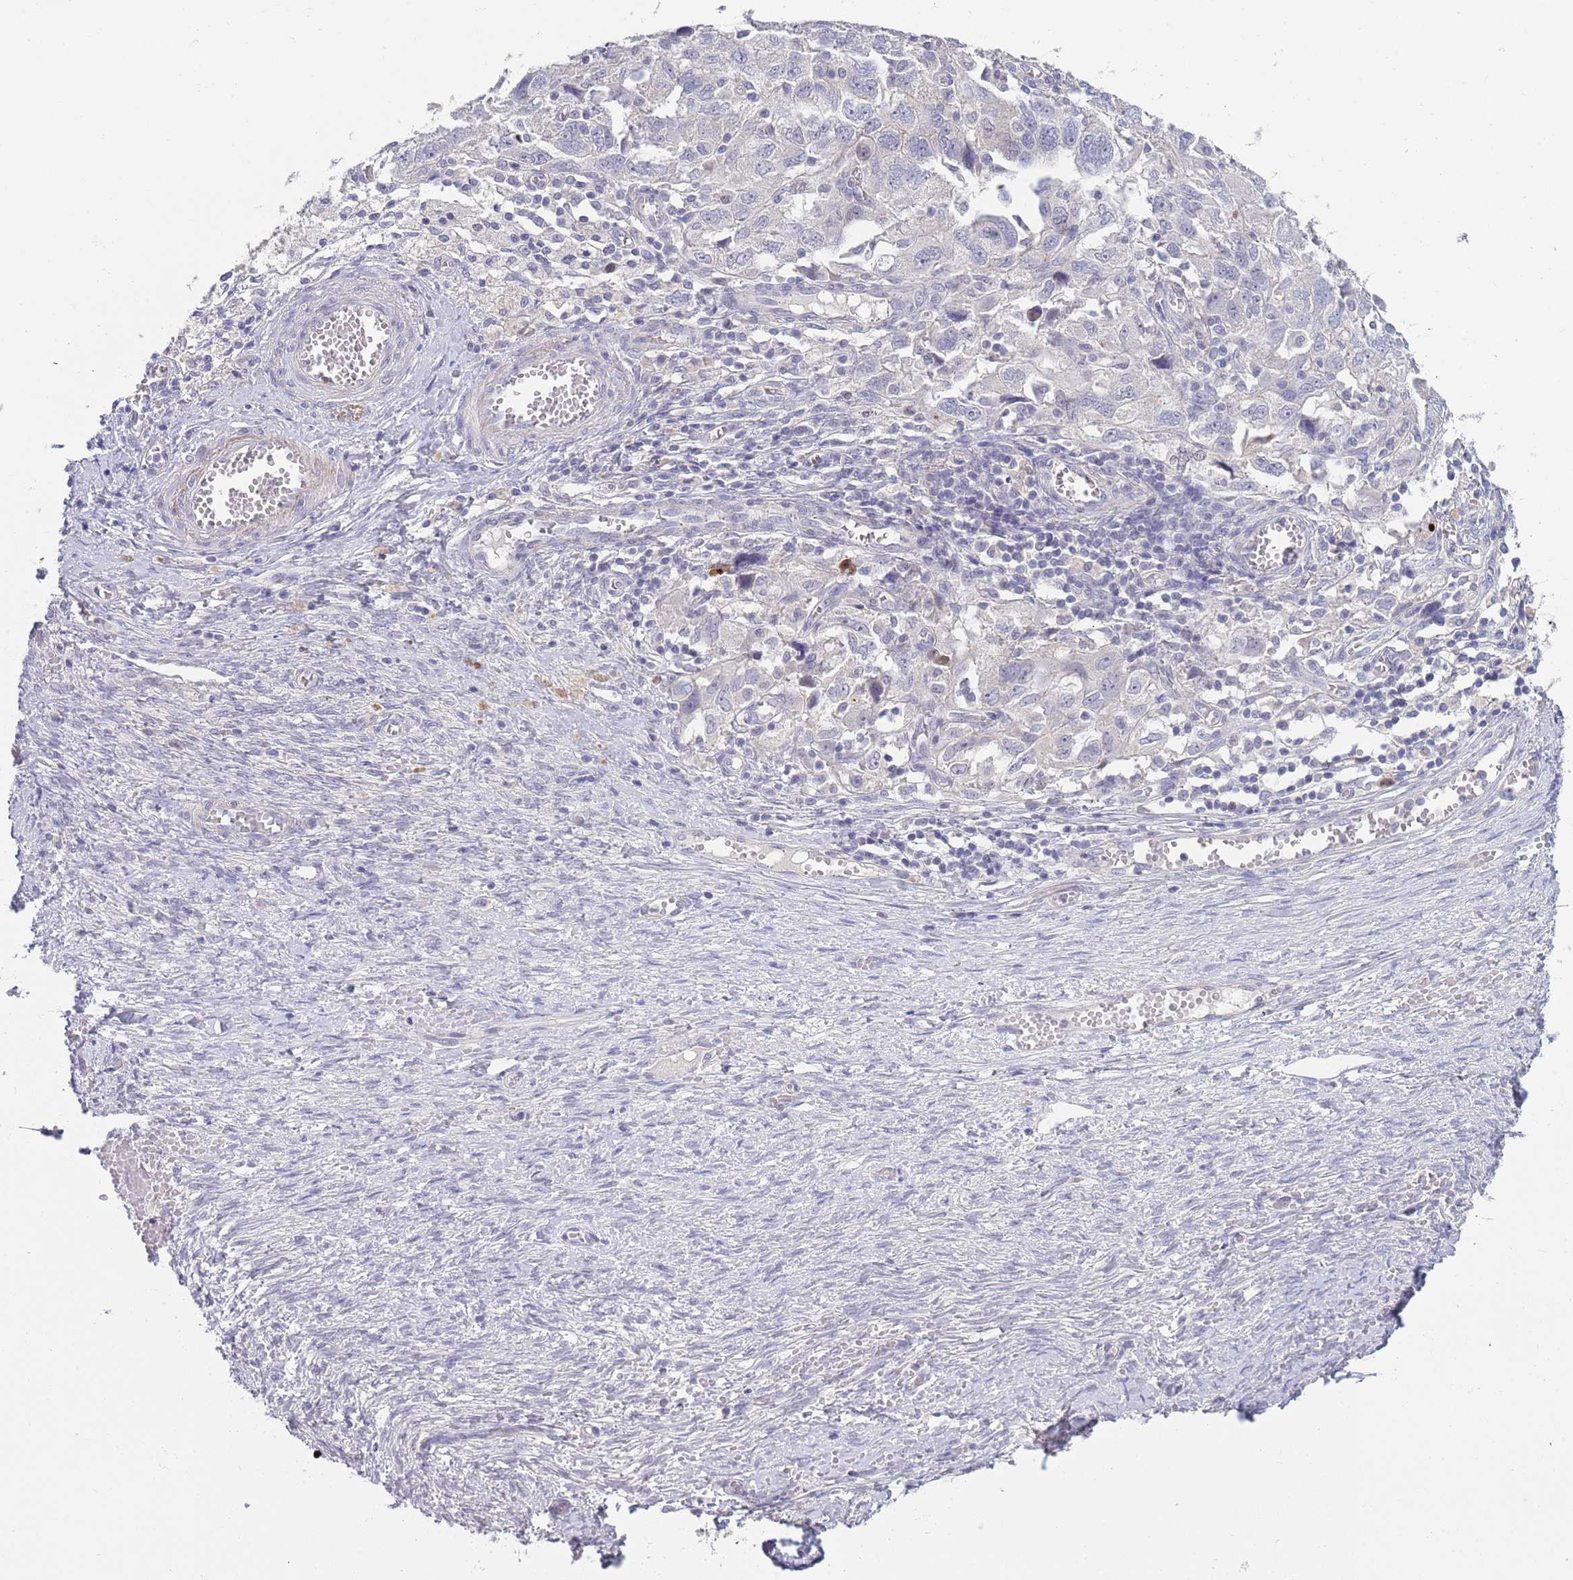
{"staining": {"intensity": "negative", "quantity": "none", "location": "none"}, "tissue": "ovarian cancer", "cell_type": "Tumor cells", "image_type": "cancer", "snomed": [{"axis": "morphology", "description": "Carcinoma, NOS"}, {"axis": "morphology", "description": "Cystadenocarcinoma, serous, NOS"}, {"axis": "topography", "description": "Ovary"}], "caption": "An IHC micrograph of ovarian cancer (carcinoma) is shown. There is no staining in tumor cells of ovarian cancer (carcinoma).", "gene": "PIMREG", "patient": {"sex": "female", "age": 69}}